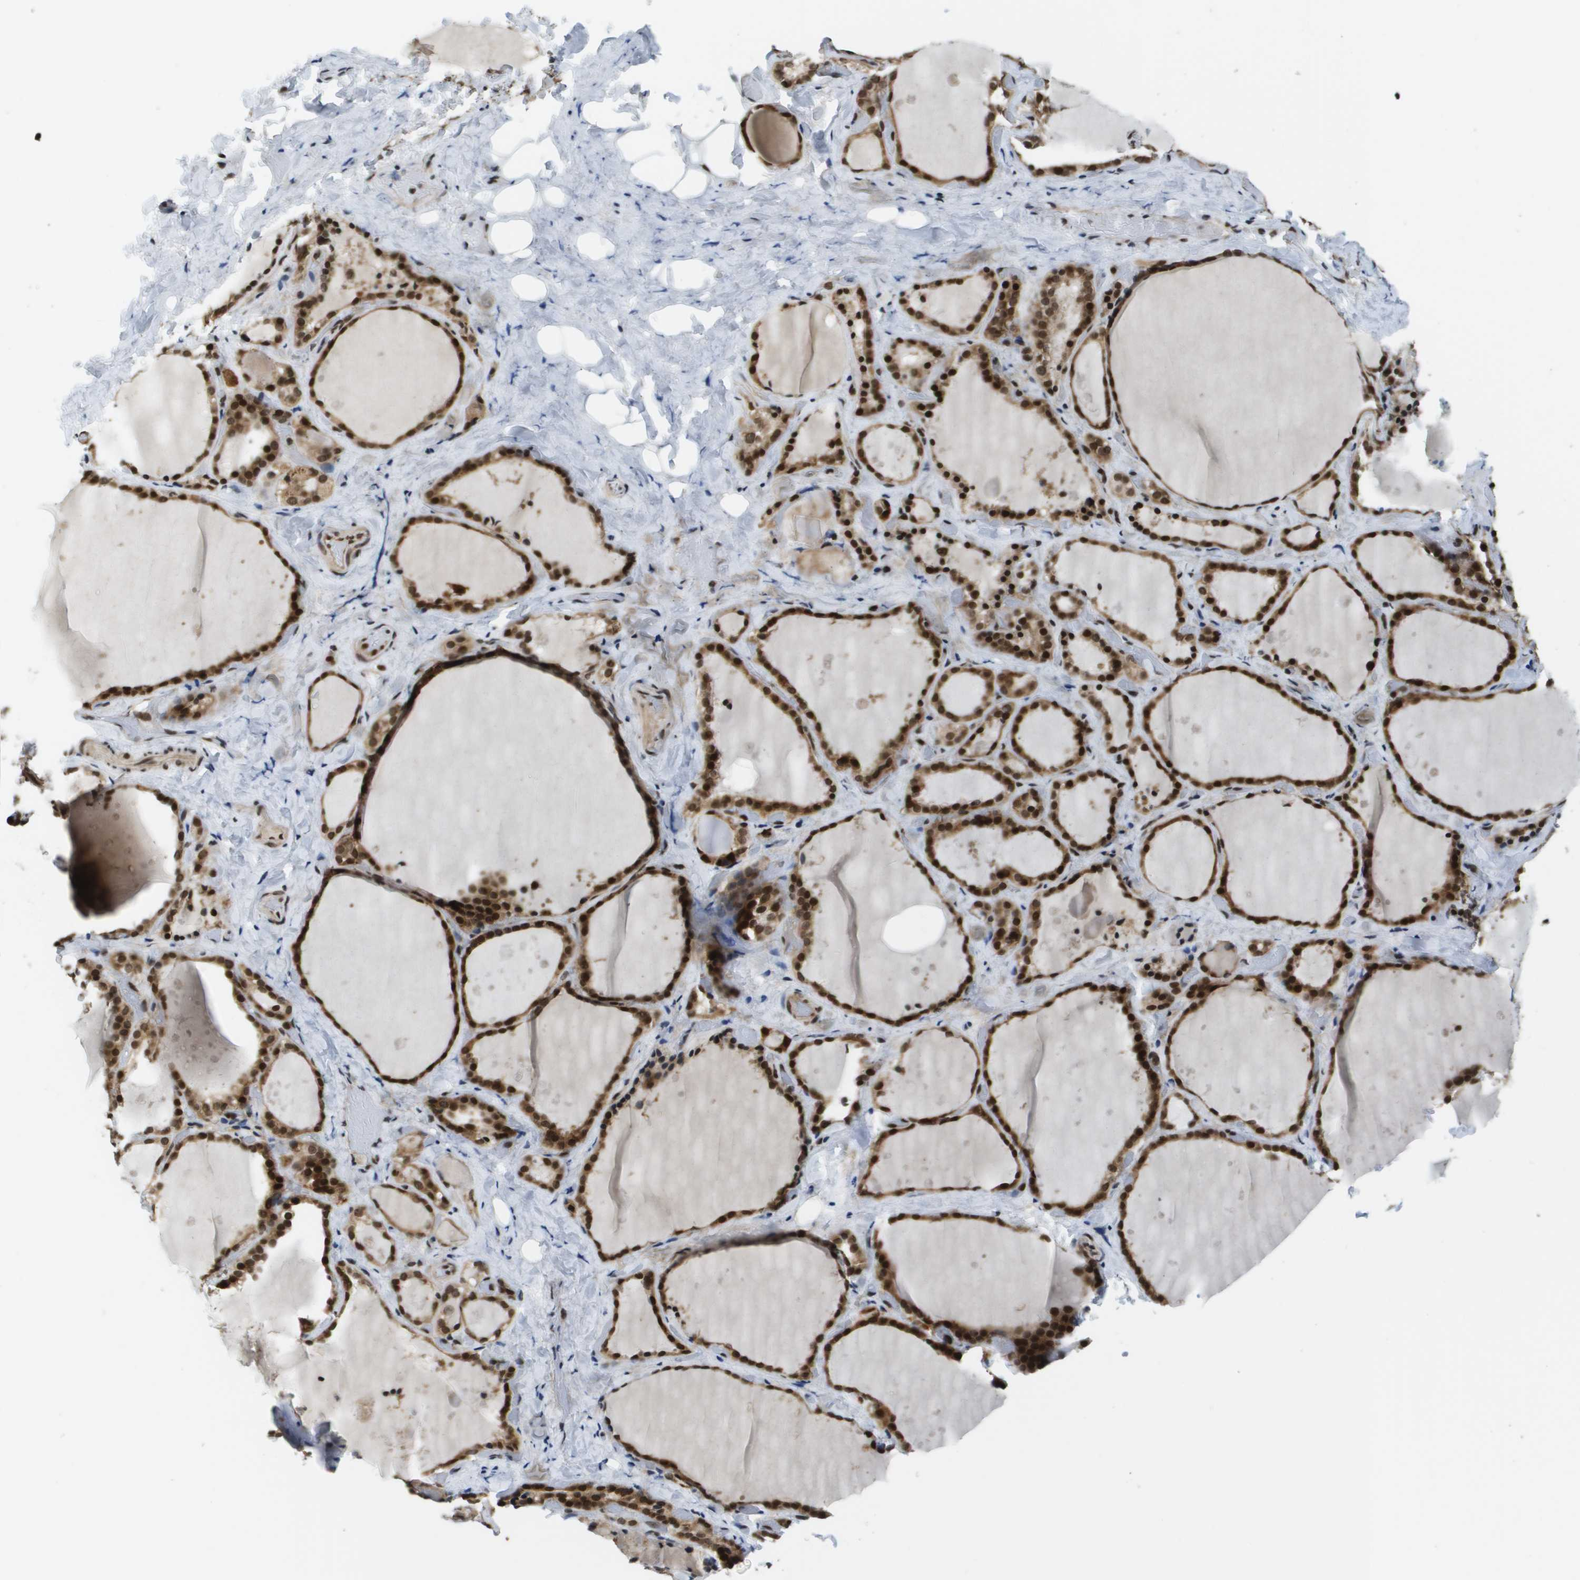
{"staining": {"intensity": "strong", "quantity": ">75%", "location": "cytoplasmic/membranous,nuclear"}, "tissue": "thyroid gland", "cell_type": "Glandular cells", "image_type": "normal", "snomed": [{"axis": "morphology", "description": "Normal tissue, NOS"}, {"axis": "topography", "description": "Thyroid gland"}], "caption": "This photomicrograph demonstrates benign thyroid gland stained with immunohistochemistry to label a protein in brown. The cytoplasmic/membranous,nuclear of glandular cells show strong positivity for the protein. Nuclei are counter-stained blue.", "gene": "RECQL4", "patient": {"sex": "female", "age": 44}}